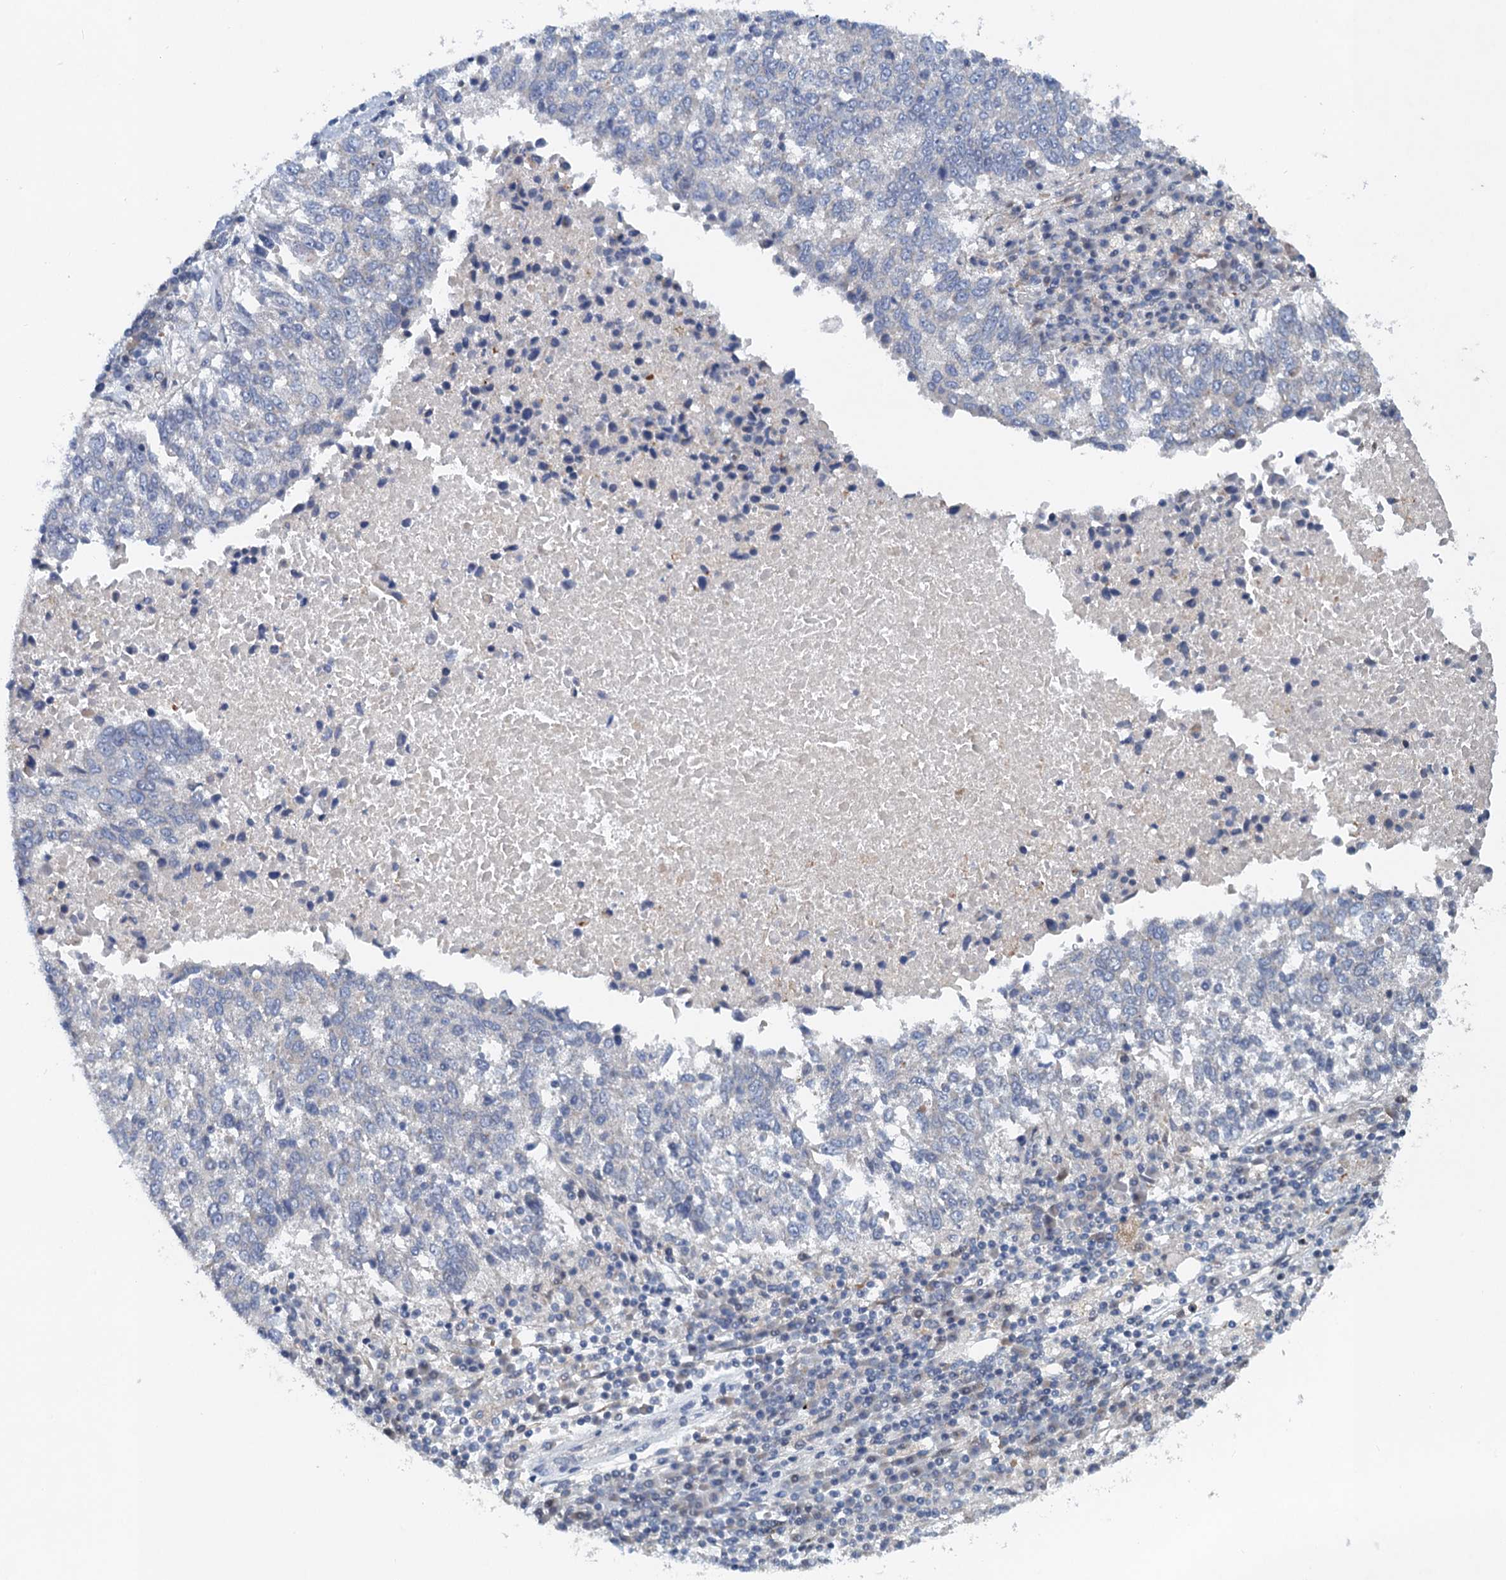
{"staining": {"intensity": "negative", "quantity": "none", "location": "none"}, "tissue": "lung cancer", "cell_type": "Tumor cells", "image_type": "cancer", "snomed": [{"axis": "morphology", "description": "Squamous cell carcinoma, NOS"}, {"axis": "topography", "description": "Lung"}], "caption": "Immunohistochemistry (IHC) micrograph of lung squamous cell carcinoma stained for a protein (brown), which exhibits no expression in tumor cells.", "gene": "NBEA", "patient": {"sex": "male", "age": 73}}